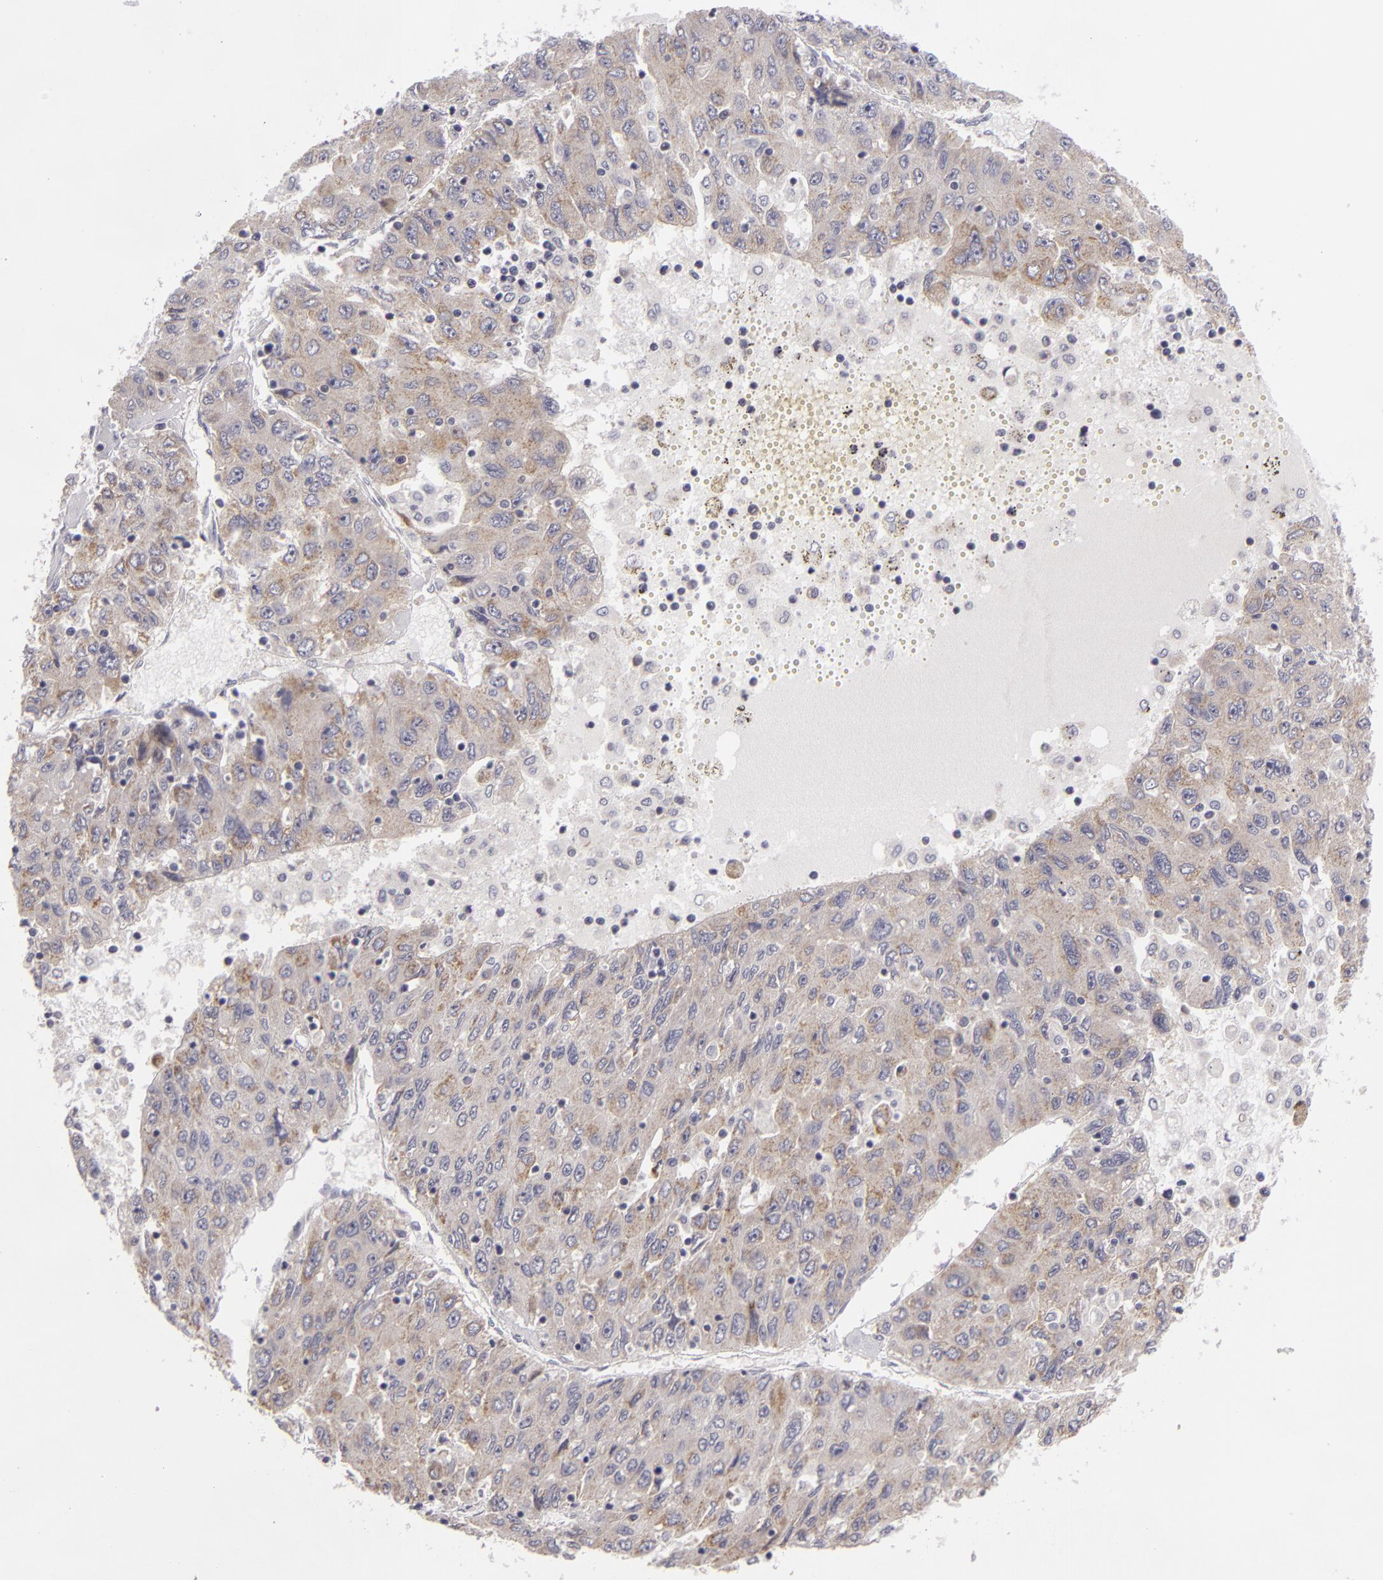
{"staining": {"intensity": "weak", "quantity": "25%-75%", "location": "cytoplasmic/membranous"}, "tissue": "liver cancer", "cell_type": "Tumor cells", "image_type": "cancer", "snomed": [{"axis": "morphology", "description": "Carcinoma, Hepatocellular, NOS"}, {"axis": "topography", "description": "Liver"}], "caption": "About 25%-75% of tumor cells in liver cancer (hepatocellular carcinoma) reveal weak cytoplasmic/membranous protein expression as visualized by brown immunohistochemical staining.", "gene": "ATP2B3", "patient": {"sex": "male", "age": 49}}